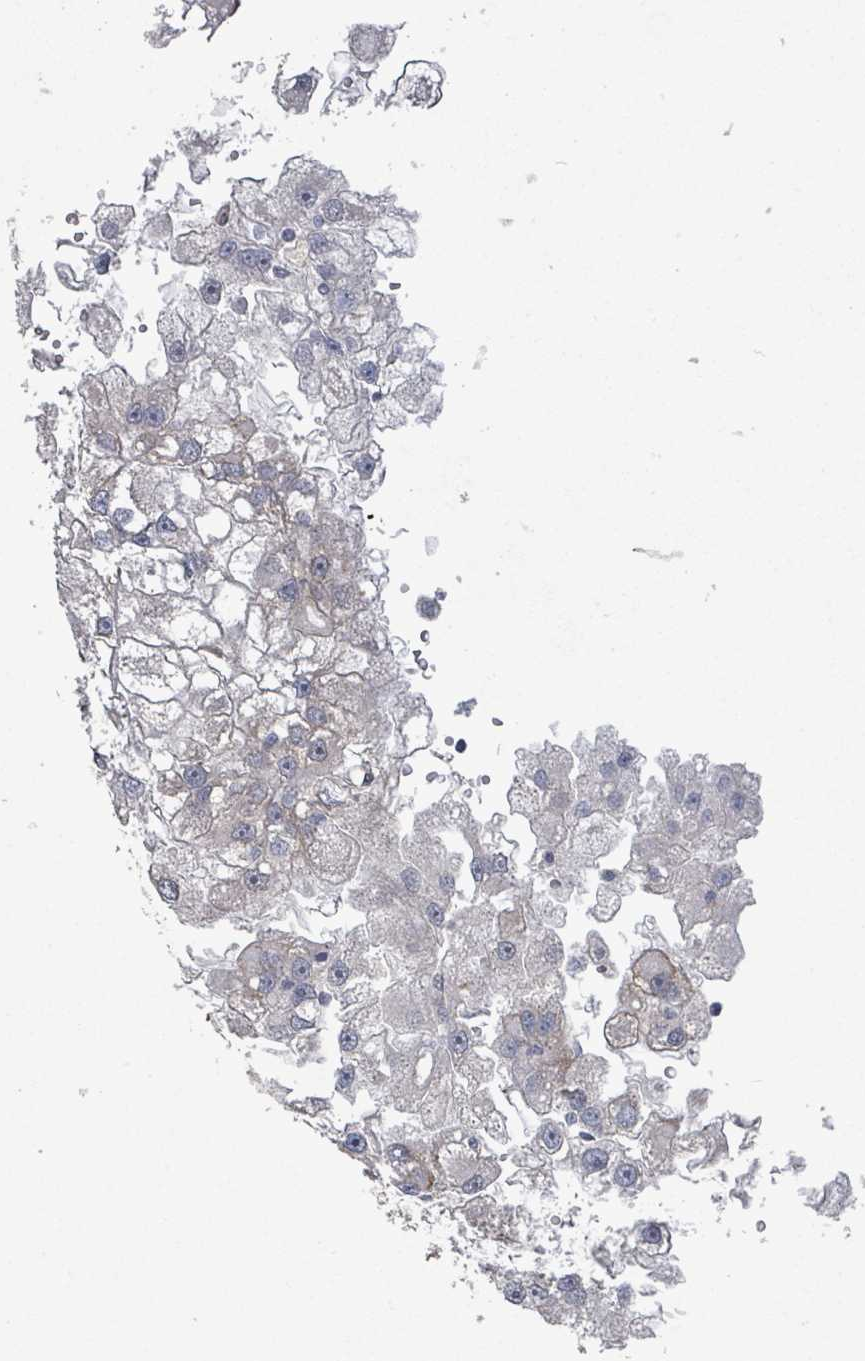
{"staining": {"intensity": "negative", "quantity": "none", "location": "none"}, "tissue": "renal cancer", "cell_type": "Tumor cells", "image_type": "cancer", "snomed": [{"axis": "morphology", "description": "Adenocarcinoma, NOS"}, {"axis": "topography", "description": "Kidney"}], "caption": "Renal cancer was stained to show a protein in brown. There is no significant positivity in tumor cells.", "gene": "LILRA4", "patient": {"sex": "male", "age": 63}}